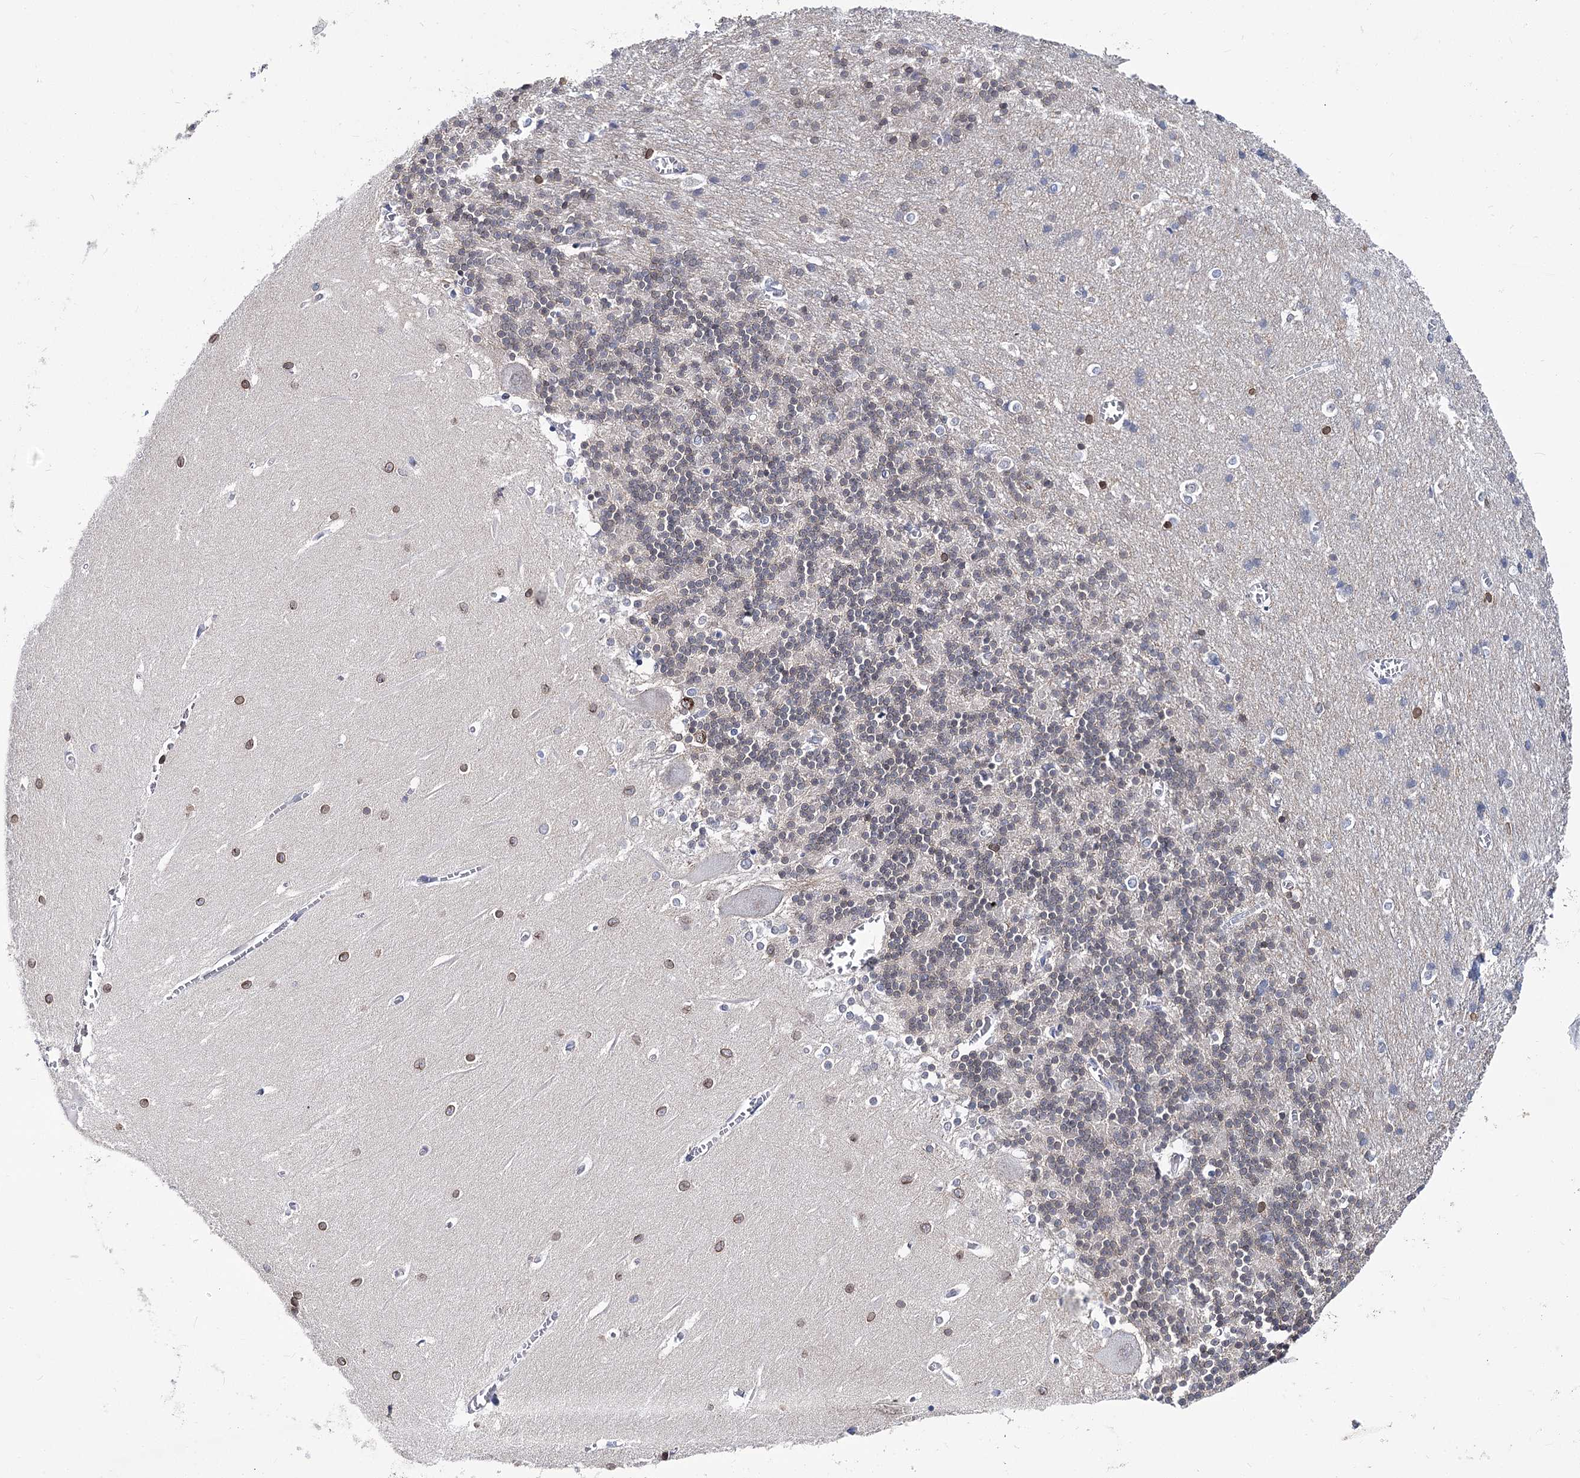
{"staining": {"intensity": "negative", "quantity": "none", "location": "none"}, "tissue": "cerebellum", "cell_type": "Cells in granular layer", "image_type": "normal", "snomed": [{"axis": "morphology", "description": "Normal tissue, NOS"}, {"axis": "topography", "description": "Cerebellum"}], "caption": "Immunohistochemistry (IHC) histopathology image of normal cerebellum stained for a protein (brown), which reveals no positivity in cells in granular layer. (Stains: DAB (3,3'-diaminobenzidine) immunohistochemistry with hematoxylin counter stain, Microscopy: brightfield microscopy at high magnification).", "gene": "TMEM201", "patient": {"sex": "male", "age": 37}}